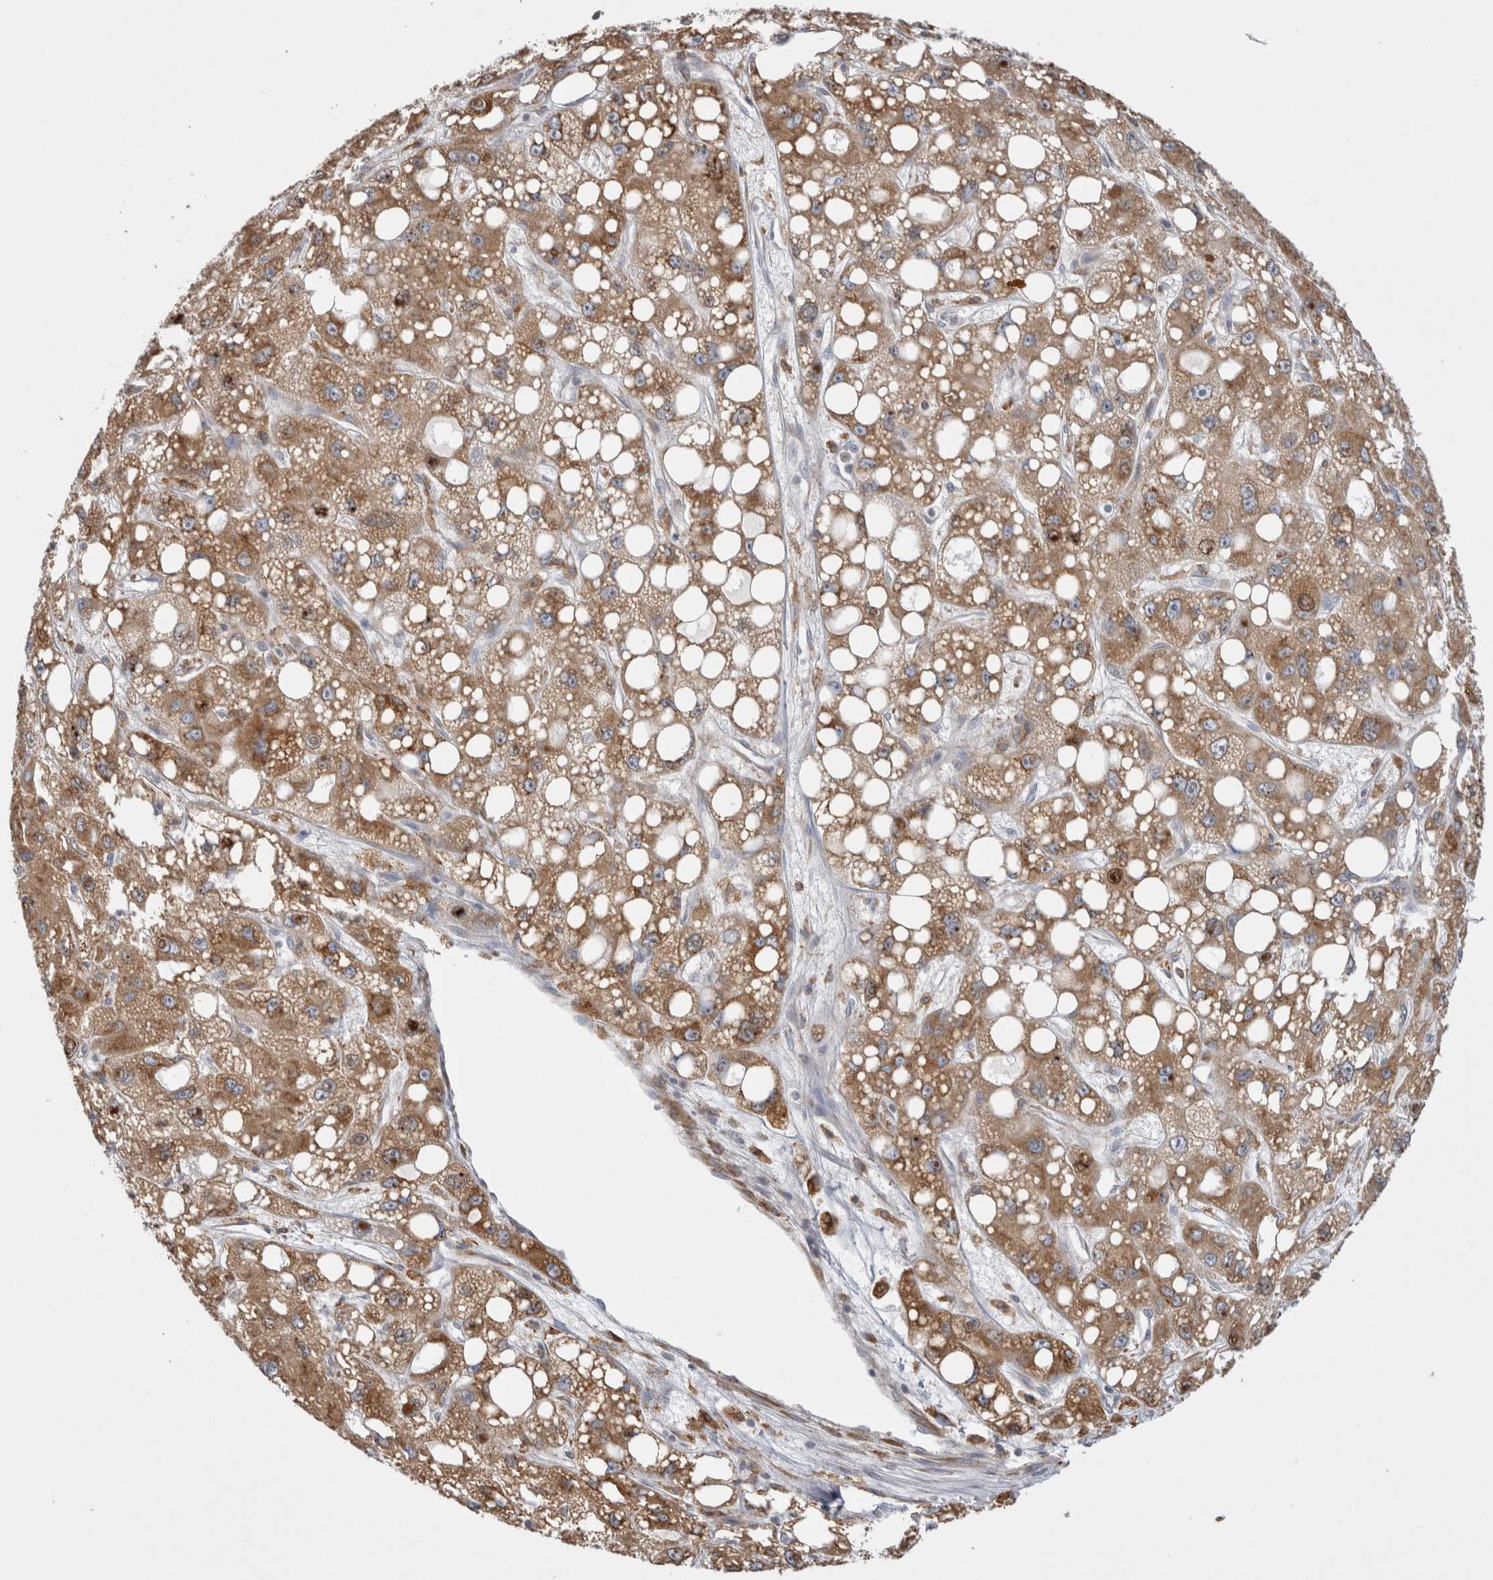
{"staining": {"intensity": "moderate", "quantity": ">75%", "location": "cytoplasmic/membranous"}, "tissue": "liver cancer", "cell_type": "Tumor cells", "image_type": "cancer", "snomed": [{"axis": "morphology", "description": "Carcinoma, Hepatocellular, NOS"}, {"axis": "topography", "description": "Liver"}], "caption": "Tumor cells show medium levels of moderate cytoplasmic/membranous positivity in approximately >75% of cells in human liver hepatocellular carcinoma. The protein is stained brown, and the nuclei are stained in blue (DAB IHC with brightfield microscopy, high magnification).", "gene": "LRPAP1", "patient": {"sex": "male", "age": 55}}